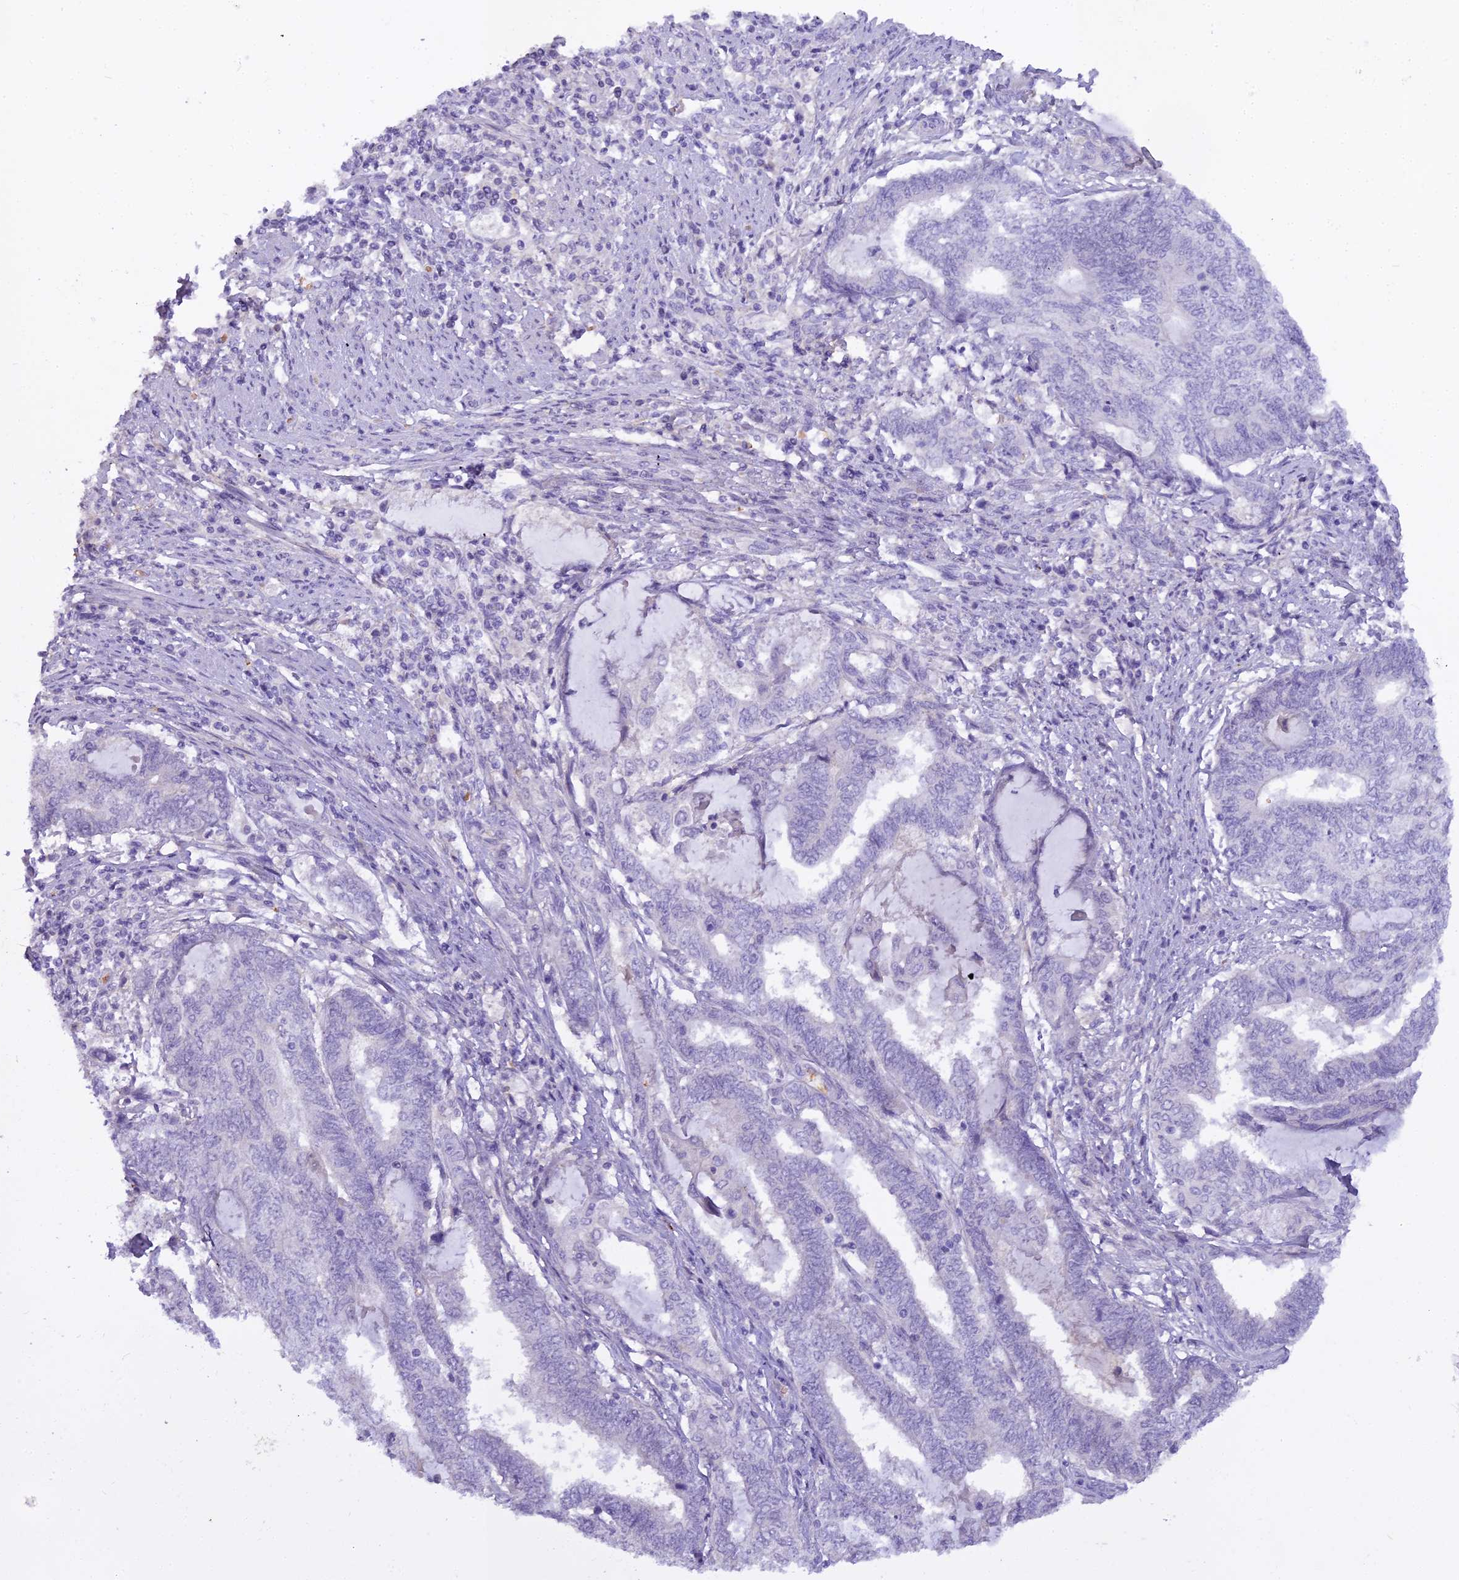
{"staining": {"intensity": "negative", "quantity": "none", "location": "none"}, "tissue": "endometrial cancer", "cell_type": "Tumor cells", "image_type": "cancer", "snomed": [{"axis": "morphology", "description": "Adenocarcinoma, NOS"}, {"axis": "topography", "description": "Uterus"}, {"axis": "topography", "description": "Endometrium"}], "caption": "Immunohistochemistry (IHC) image of neoplastic tissue: human endometrial adenocarcinoma stained with DAB (3,3'-diaminobenzidine) demonstrates no significant protein expression in tumor cells.", "gene": "OSTN", "patient": {"sex": "female", "age": 70}}